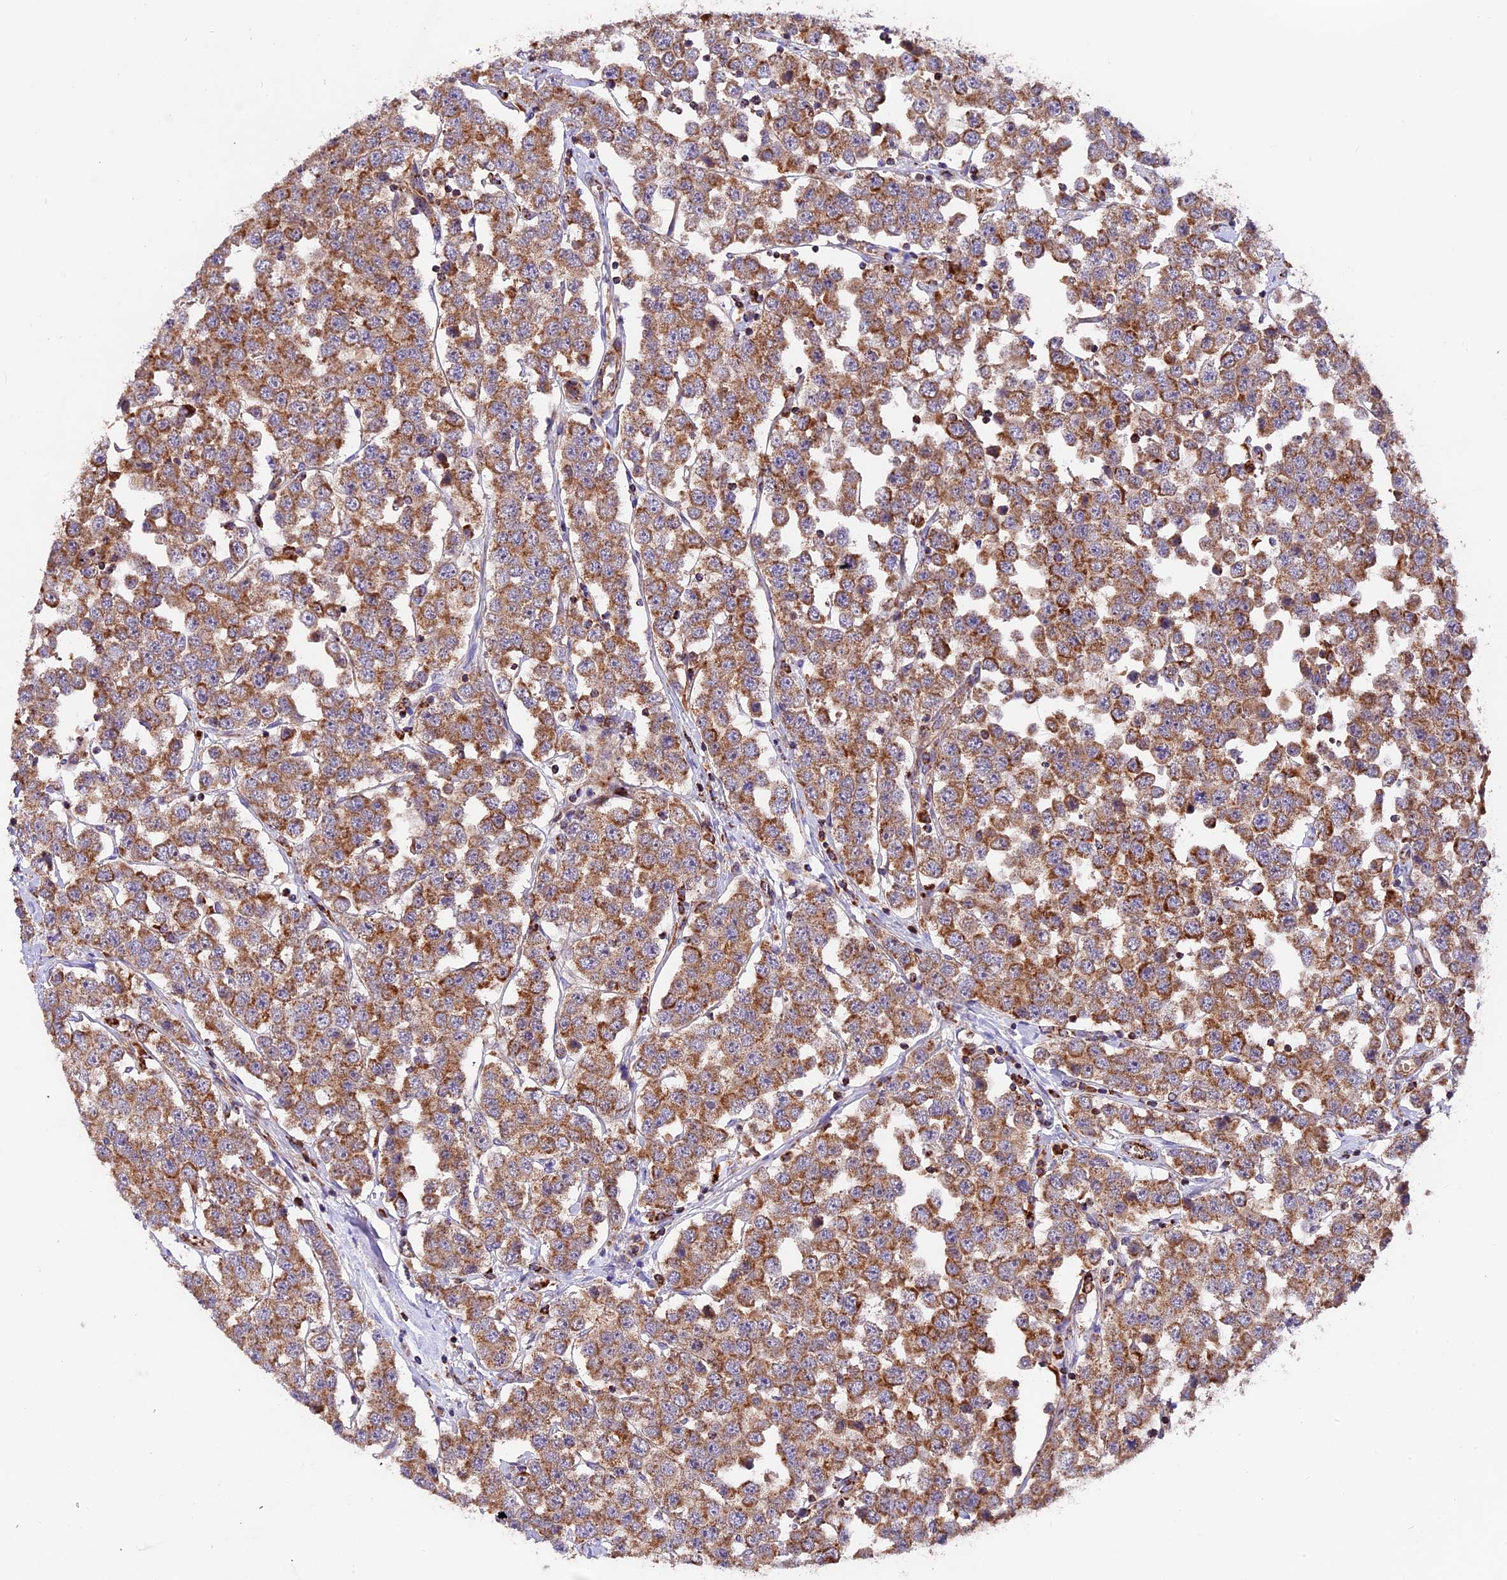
{"staining": {"intensity": "moderate", "quantity": ">75%", "location": "cytoplasmic/membranous"}, "tissue": "testis cancer", "cell_type": "Tumor cells", "image_type": "cancer", "snomed": [{"axis": "morphology", "description": "Seminoma, NOS"}, {"axis": "topography", "description": "Testis"}], "caption": "A brown stain labels moderate cytoplasmic/membranous staining of a protein in seminoma (testis) tumor cells.", "gene": "NDUFA8", "patient": {"sex": "male", "age": 28}}